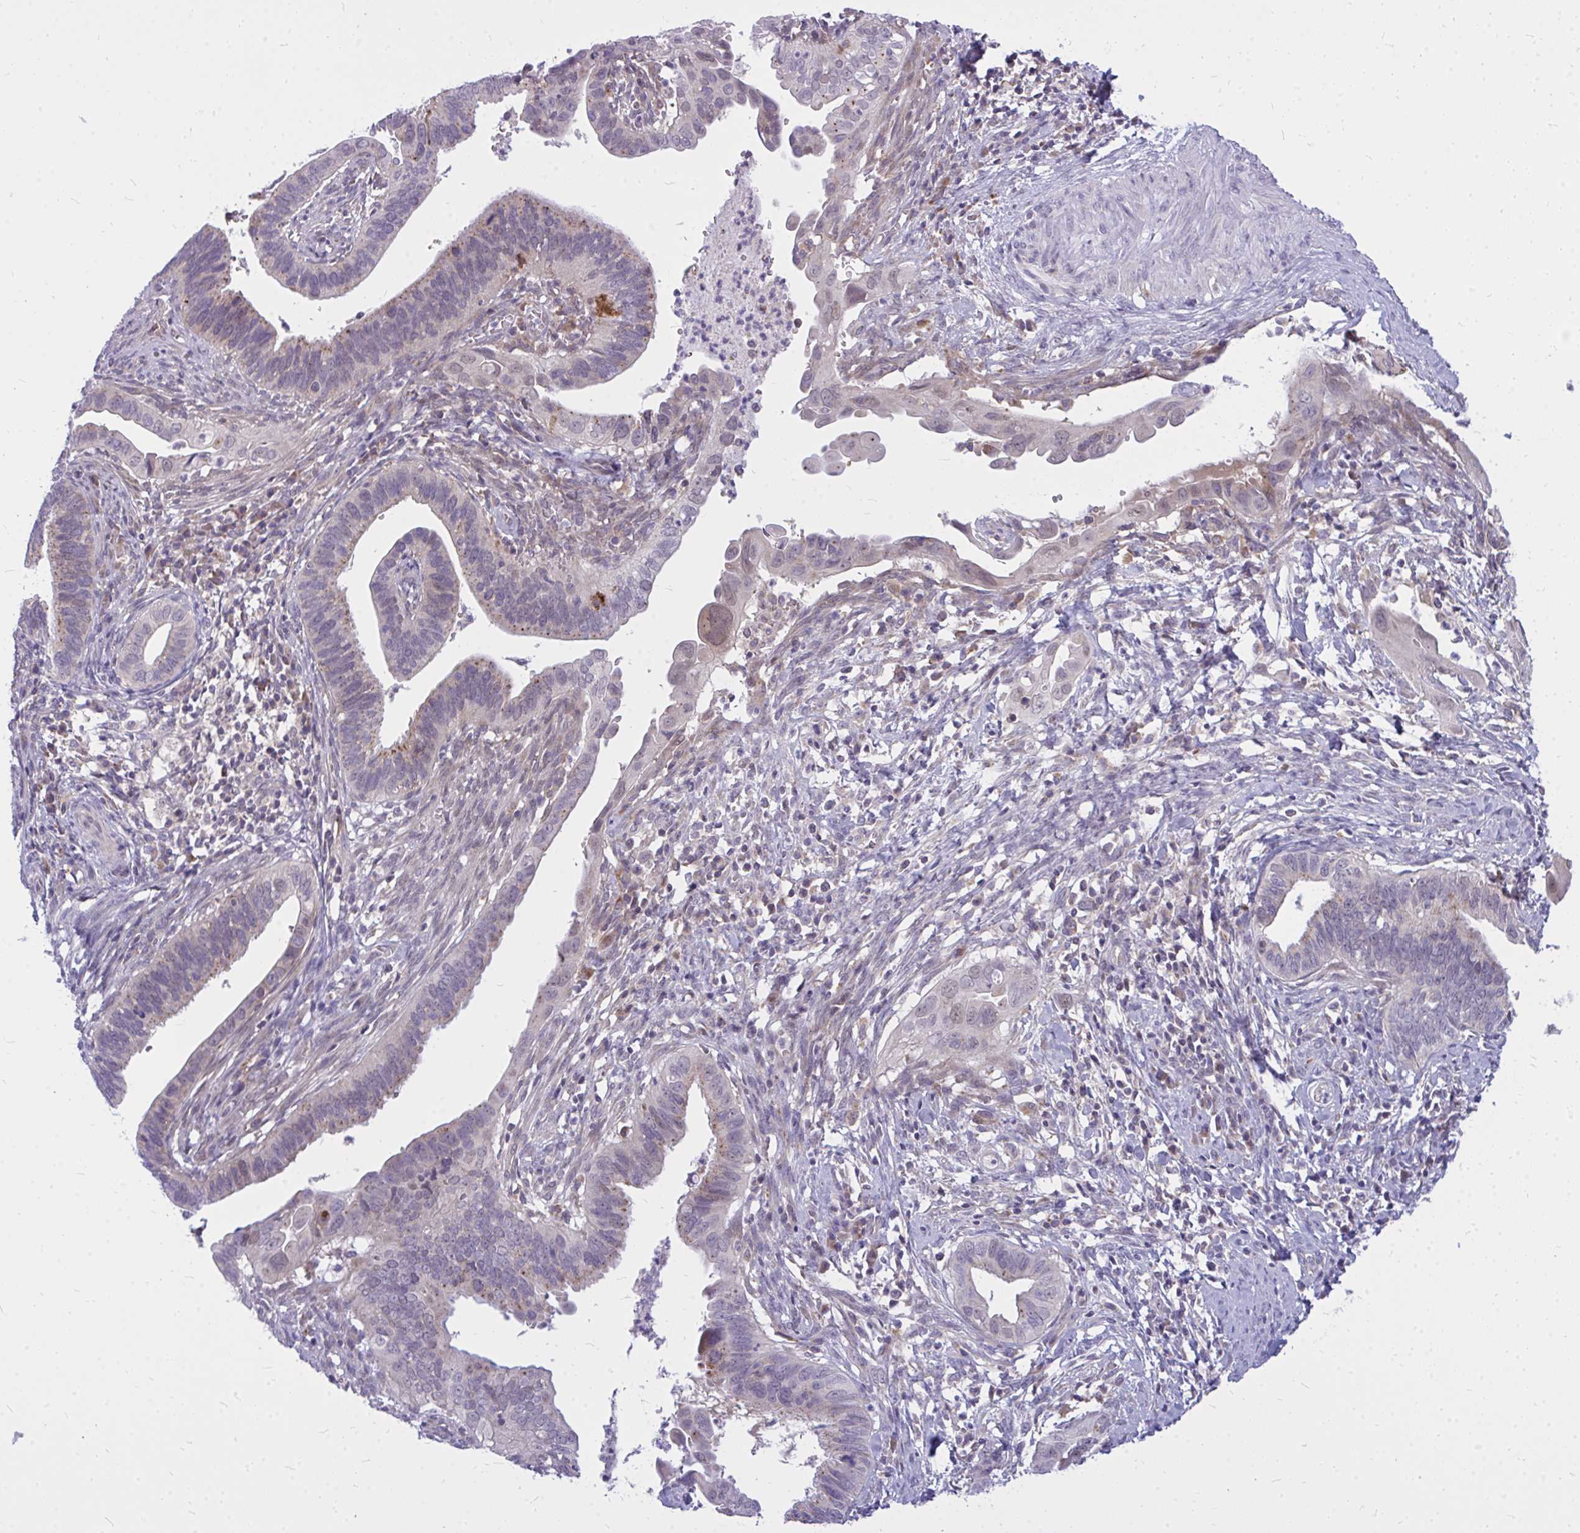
{"staining": {"intensity": "moderate", "quantity": "<25%", "location": "cytoplasmic/membranous"}, "tissue": "cervical cancer", "cell_type": "Tumor cells", "image_type": "cancer", "snomed": [{"axis": "morphology", "description": "Adenocarcinoma, NOS"}, {"axis": "topography", "description": "Cervix"}], "caption": "High-magnification brightfield microscopy of adenocarcinoma (cervical) stained with DAB (3,3'-diaminobenzidine) (brown) and counterstained with hematoxylin (blue). tumor cells exhibit moderate cytoplasmic/membranous staining is appreciated in approximately<25% of cells. Nuclei are stained in blue.", "gene": "ZSCAN25", "patient": {"sex": "female", "age": 42}}